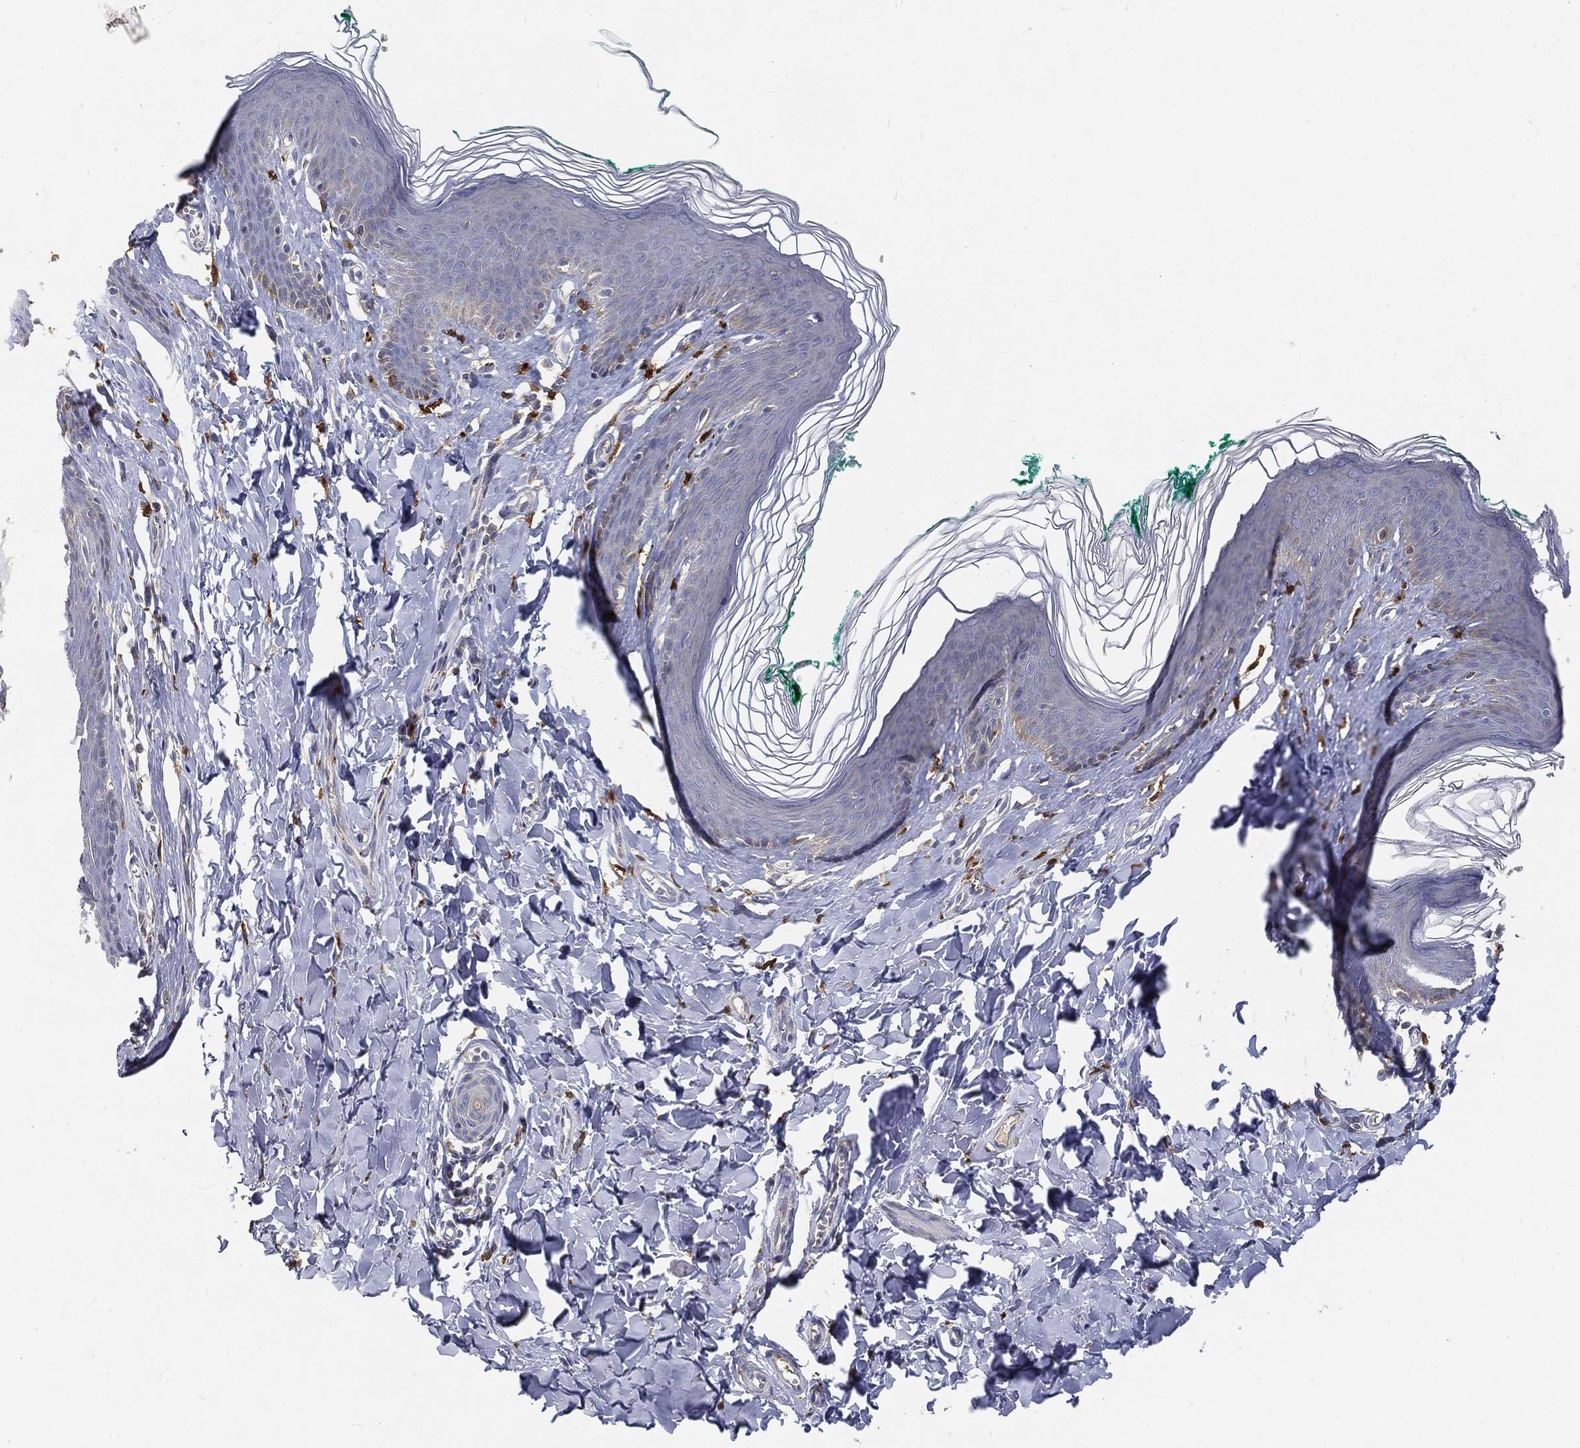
{"staining": {"intensity": "negative", "quantity": "none", "location": "none"}, "tissue": "skin", "cell_type": "Epidermal cells", "image_type": "normal", "snomed": [{"axis": "morphology", "description": "Normal tissue, NOS"}, {"axis": "topography", "description": "Vulva"}], "caption": "A photomicrograph of human skin is negative for staining in epidermal cells. (DAB IHC with hematoxylin counter stain).", "gene": "CTSL", "patient": {"sex": "female", "age": 66}}